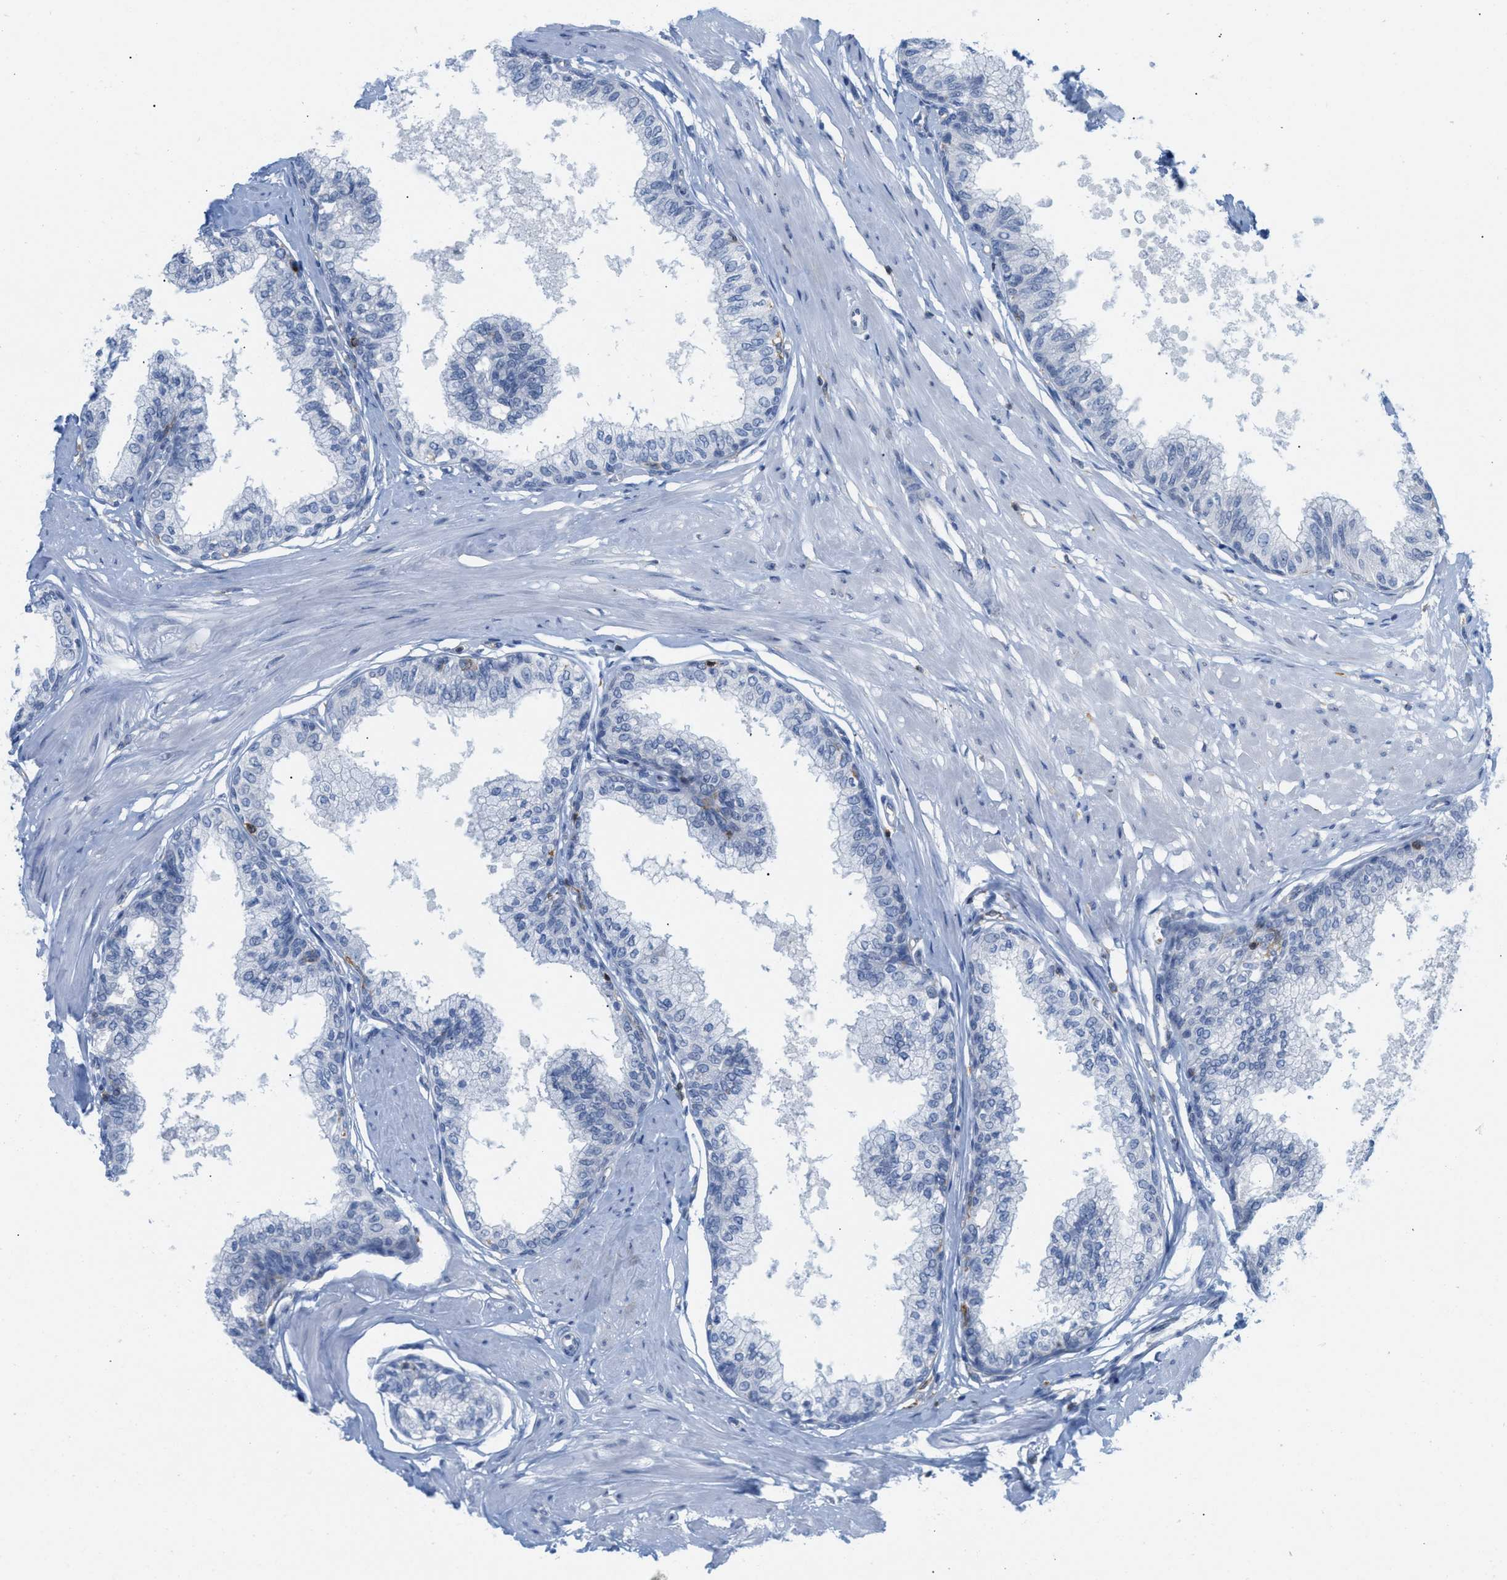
{"staining": {"intensity": "negative", "quantity": "none", "location": "none"}, "tissue": "seminal vesicle", "cell_type": "Glandular cells", "image_type": "normal", "snomed": [{"axis": "morphology", "description": "Normal tissue, NOS"}, {"axis": "topography", "description": "Prostate"}, {"axis": "topography", "description": "Seminal veicle"}], "caption": "The image demonstrates no significant positivity in glandular cells of seminal vesicle. The staining is performed using DAB (3,3'-diaminobenzidine) brown chromogen with nuclei counter-stained in using hematoxylin.", "gene": "IL16", "patient": {"sex": "male", "age": 60}}